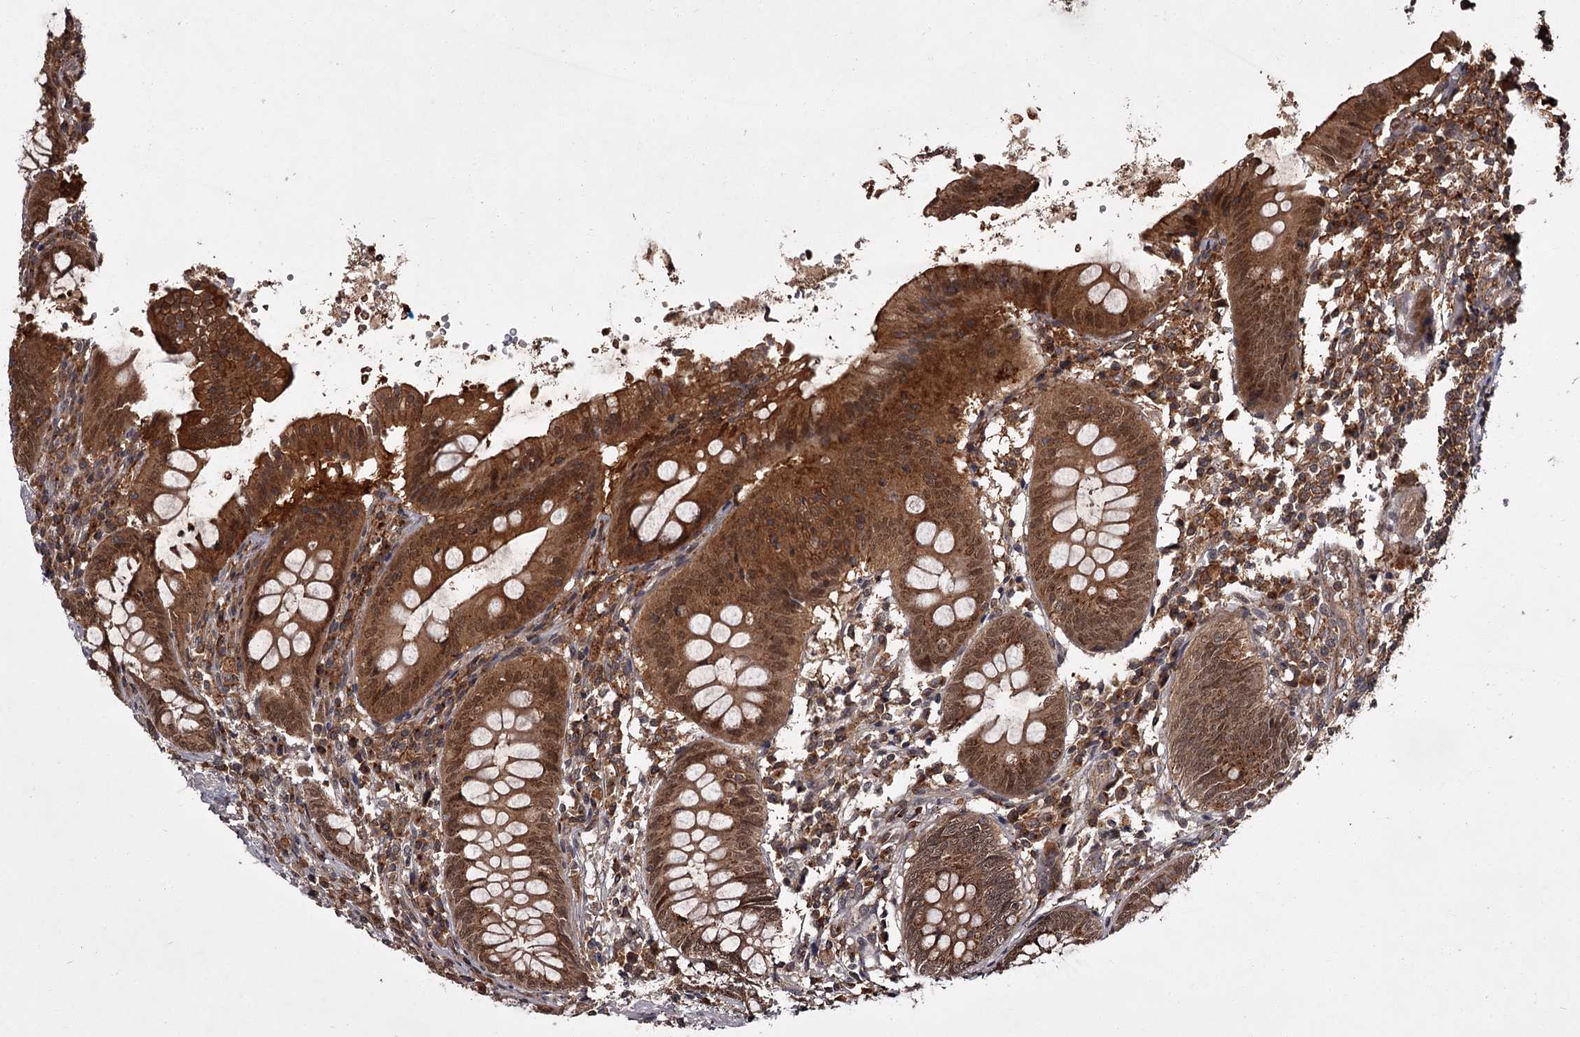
{"staining": {"intensity": "moderate", "quantity": ">75%", "location": "cytoplasmic/membranous,nuclear"}, "tissue": "appendix", "cell_type": "Glandular cells", "image_type": "normal", "snomed": [{"axis": "morphology", "description": "Normal tissue, NOS"}, {"axis": "topography", "description": "Appendix"}], "caption": "An immunohistochemistry photomicrograph of normal tissue is shown. Protein staining in brown shows moderate cytoplasmic/membranous,nuclear positivity in appendix within glandular cells.", "gene": "TBC1D23", "patient": {"sex": "female", "age": 54}}